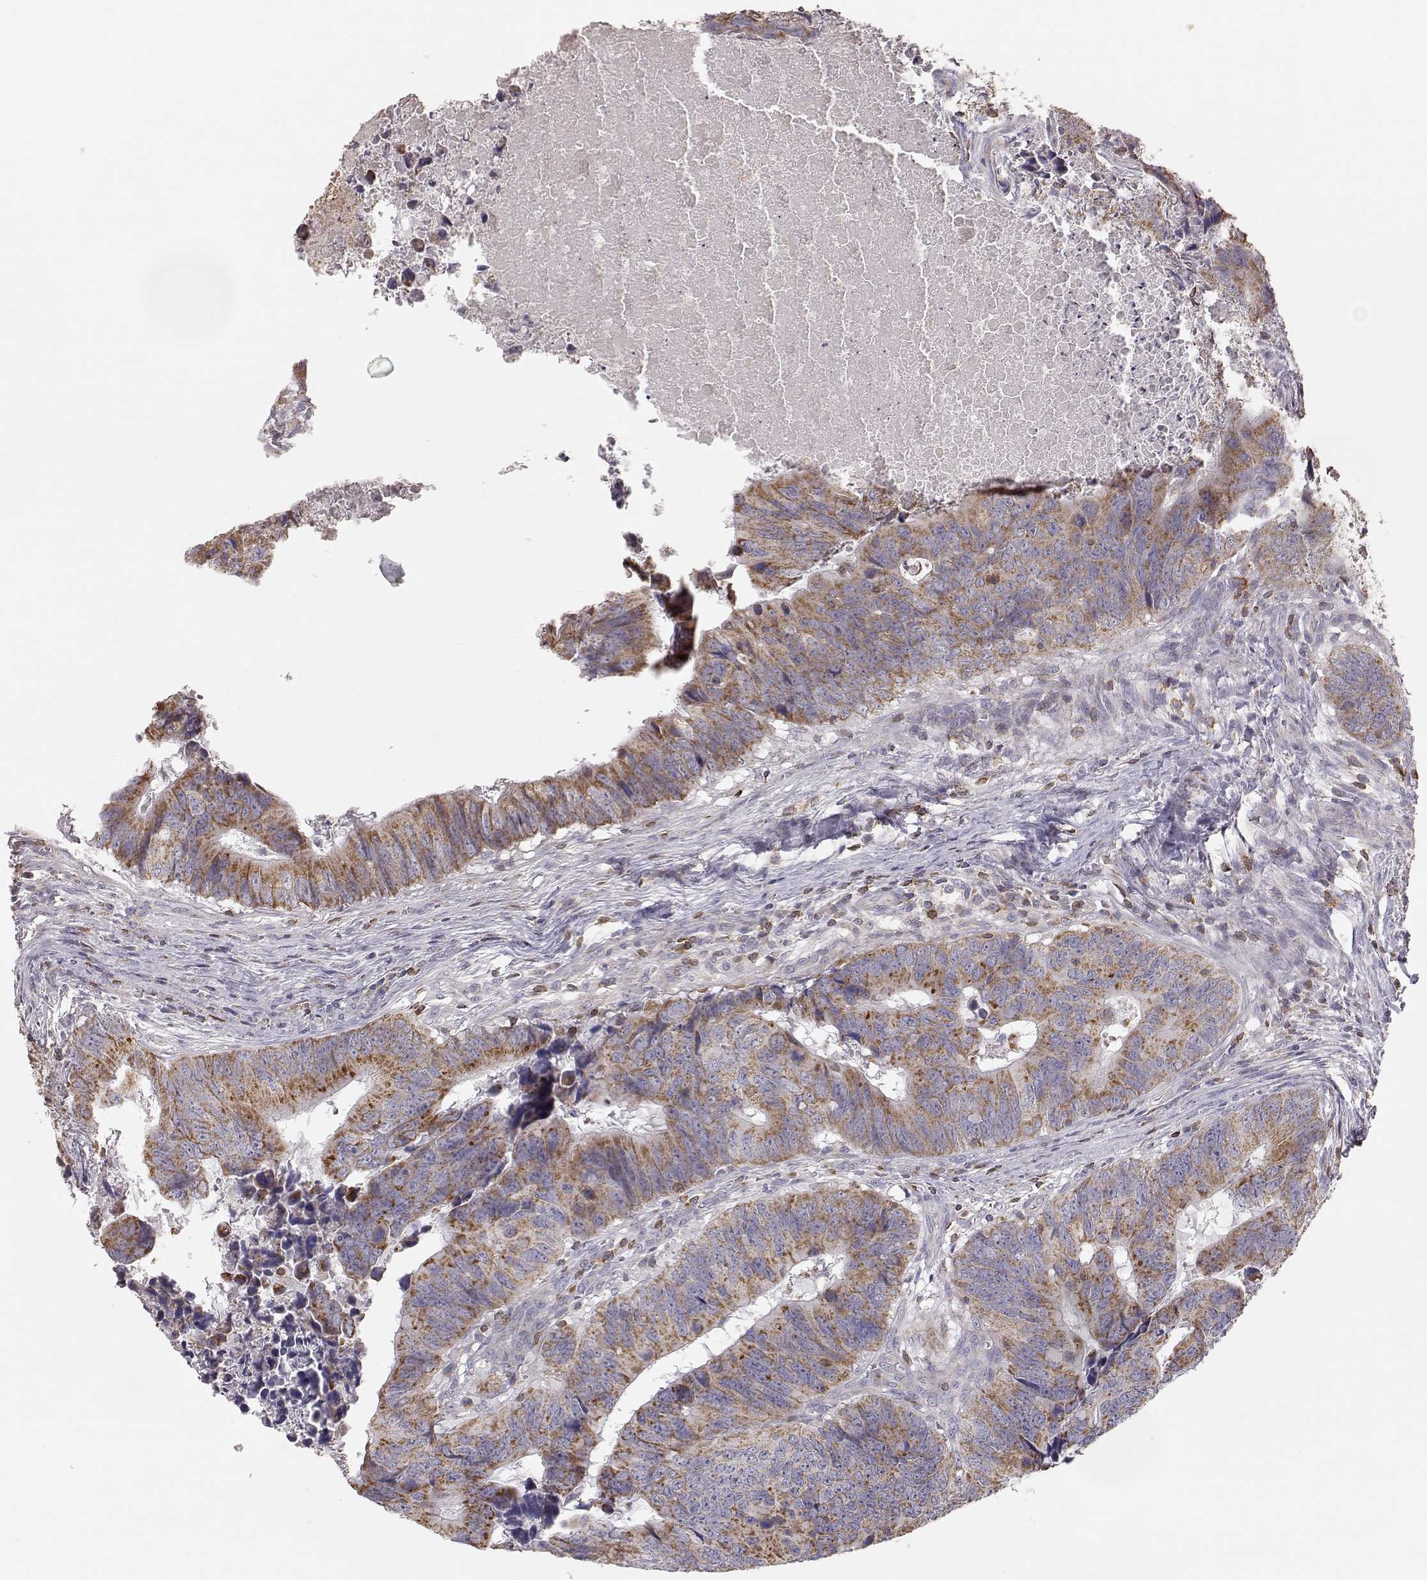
{"staining": {"intensity": "moderate", "quantity": ">75%", "location": "cytoplasmic/membranous"}, "tissue": "colorectal cancer", "cell_type": "Tumor cells", "image_type": "cancer", "snomed": [{"axis": "morphology", "description": "Adenocarcinoma, NOS"}, {"axis": "topography", "description": "Colon"}], "caption": "Protein expression analysis of human colorectal cancer reveals moderate cytoplasmic/membranous positivity in approximately >75% of tumor cells.", "gene": "GRAP2", "patient": {"sex": "female", "age": 82}}